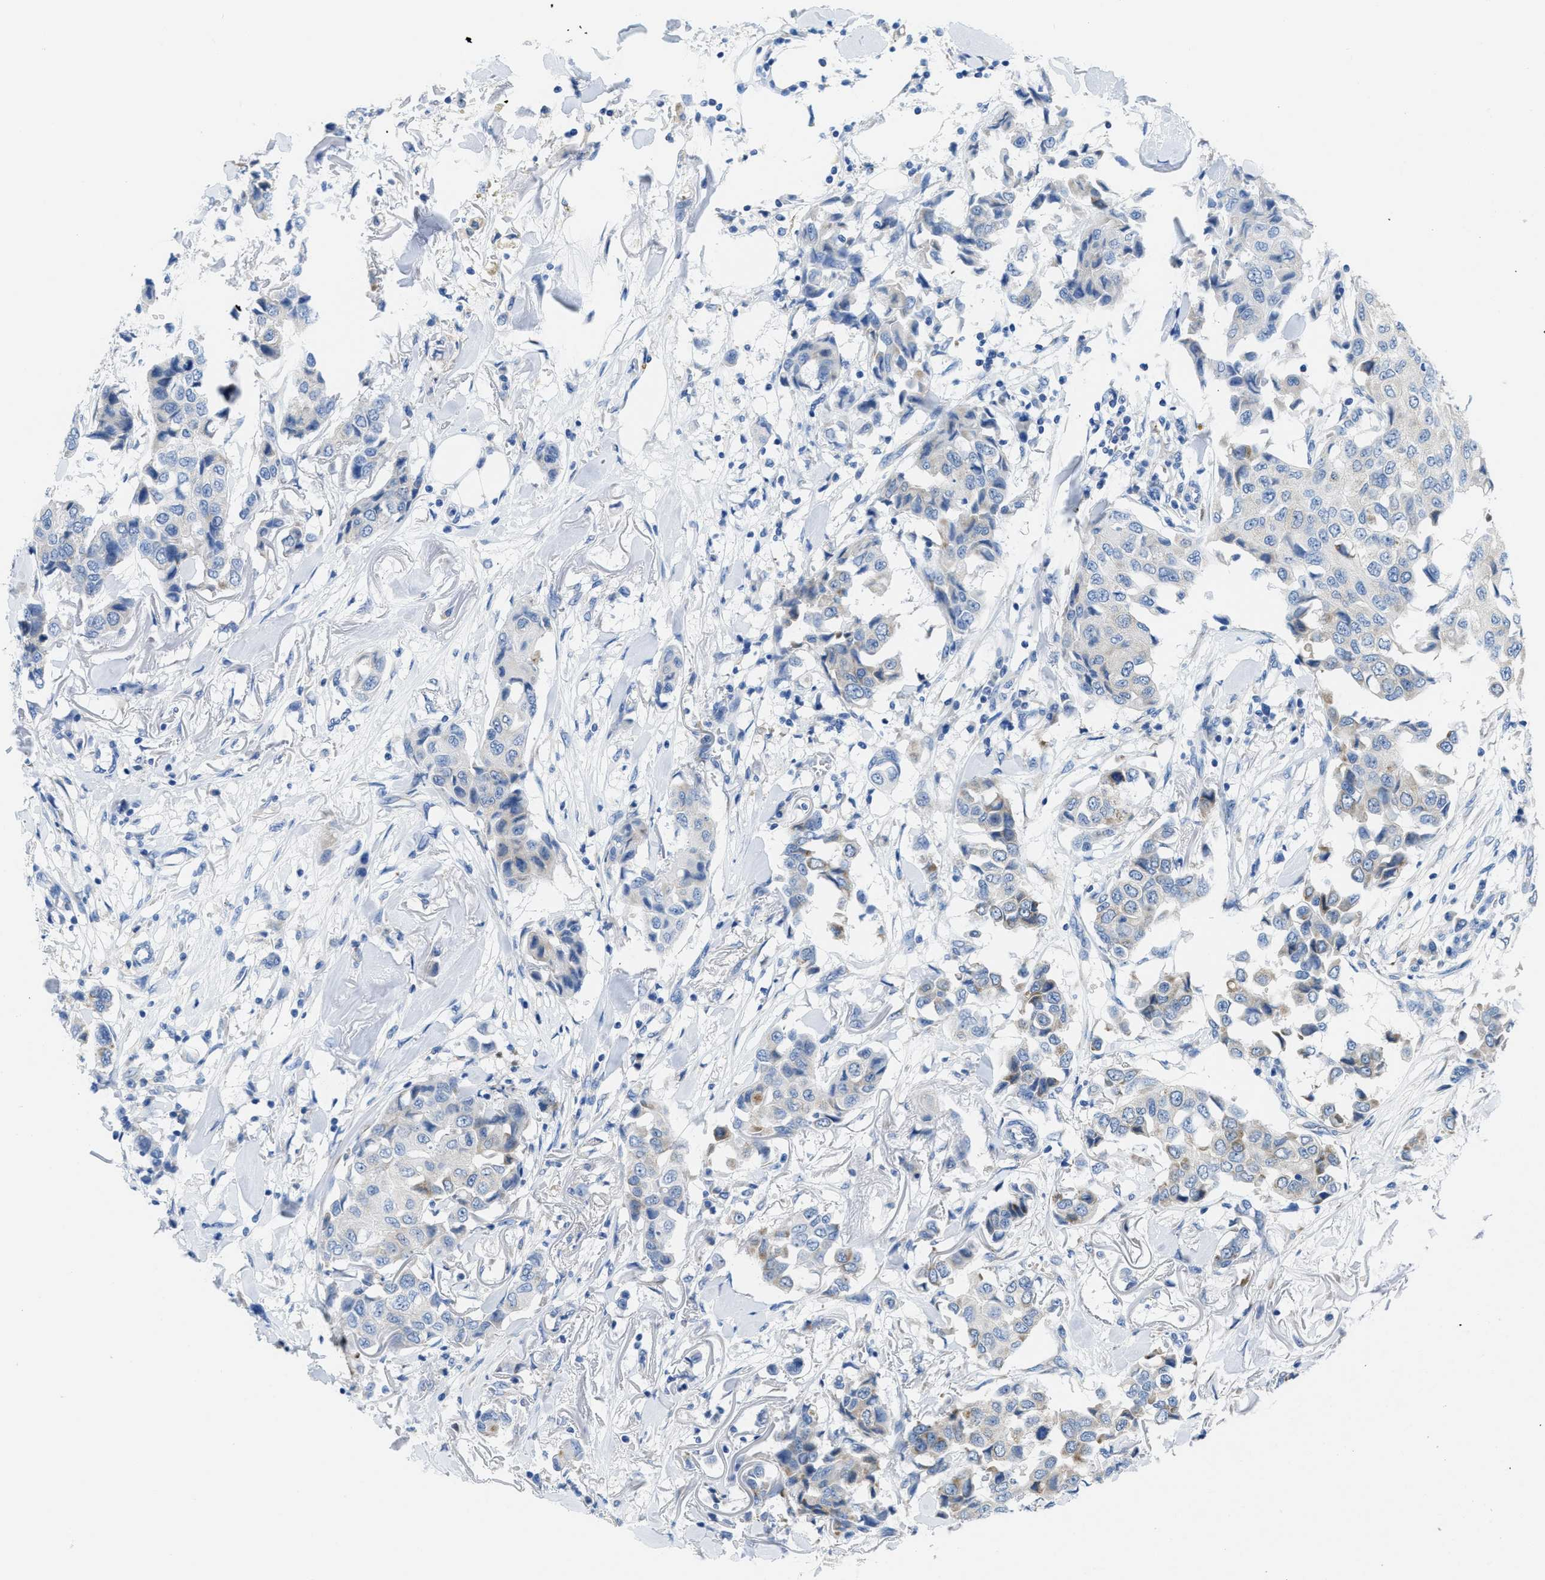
{"staining": {"intensity": "negative", "quantity": "none", "location": "none"}, "tissue": "breast cancer", "cell_type": "Tumor cells", "image_type": "cancer", "snomed": [{"axis": "morphology", "description": "Duct carcinoma"}, {"axis": "topography", "description": "Breast"}], "caption": "High power microscopy image of an immunohistochemistry histopathology image of breast cancer, revealing no significant expression in tumor cells.", "gene": "PTDSS1", "patient": {"sex": "female", "age": 80}}